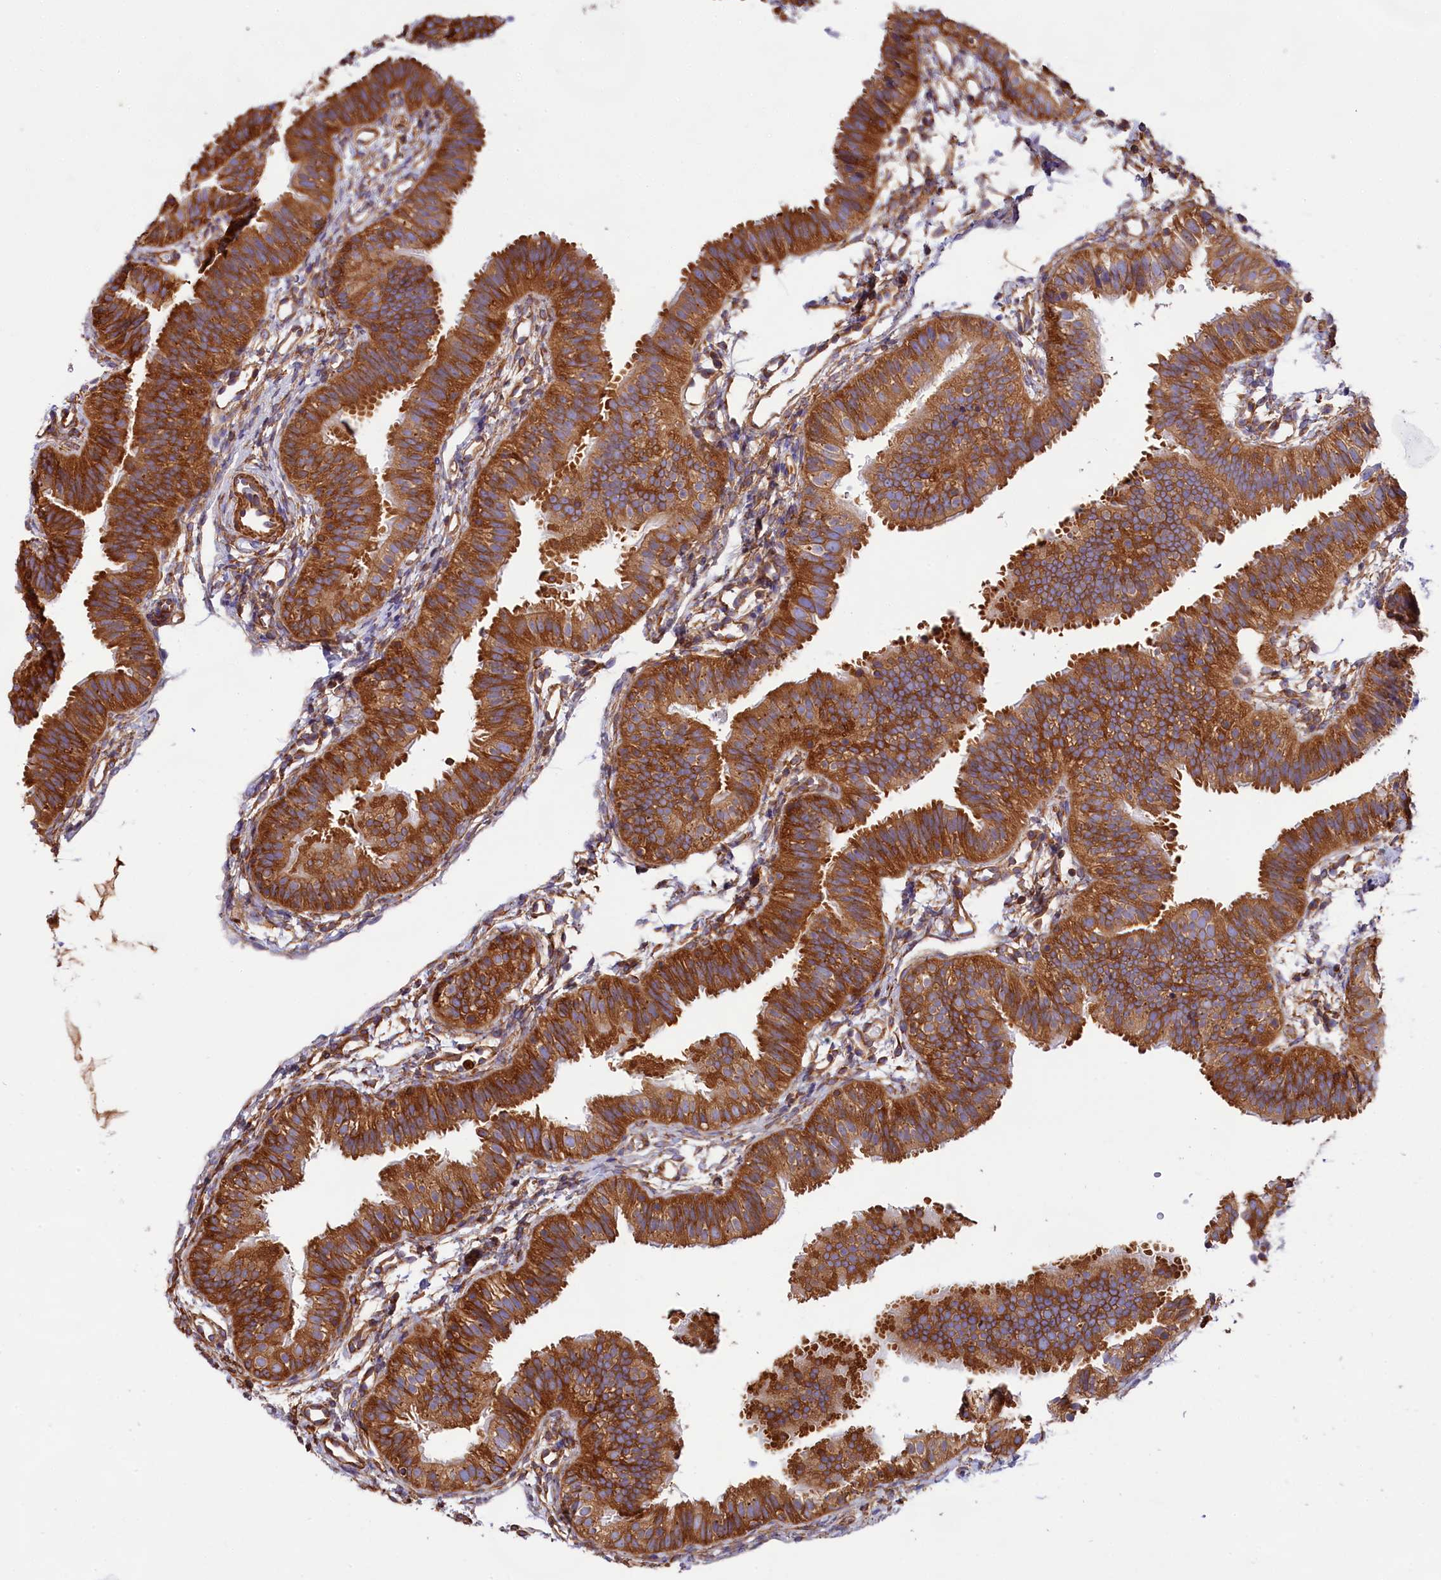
{"staining": {"intensity": "strong", "quantity": ">75%", "location": "cytoplasmic/membranous"}, "tissue": "fallopian tube", "cell_type": "Glandular cells", "image_type": "normal", "snomed": [{"axis": "morphology", "description": "Normal tissue, NOS"}, {"axis": "topography", "description": "Fallopian tube"}], "caption": "DAB immunohistochemical staining of normal fallopian tube displays strong cytoplasmic/membranous protein staining in about >75% of glandular cells.", "gene": "GYS1", "patient": {"sex": "female", "age": 35}}